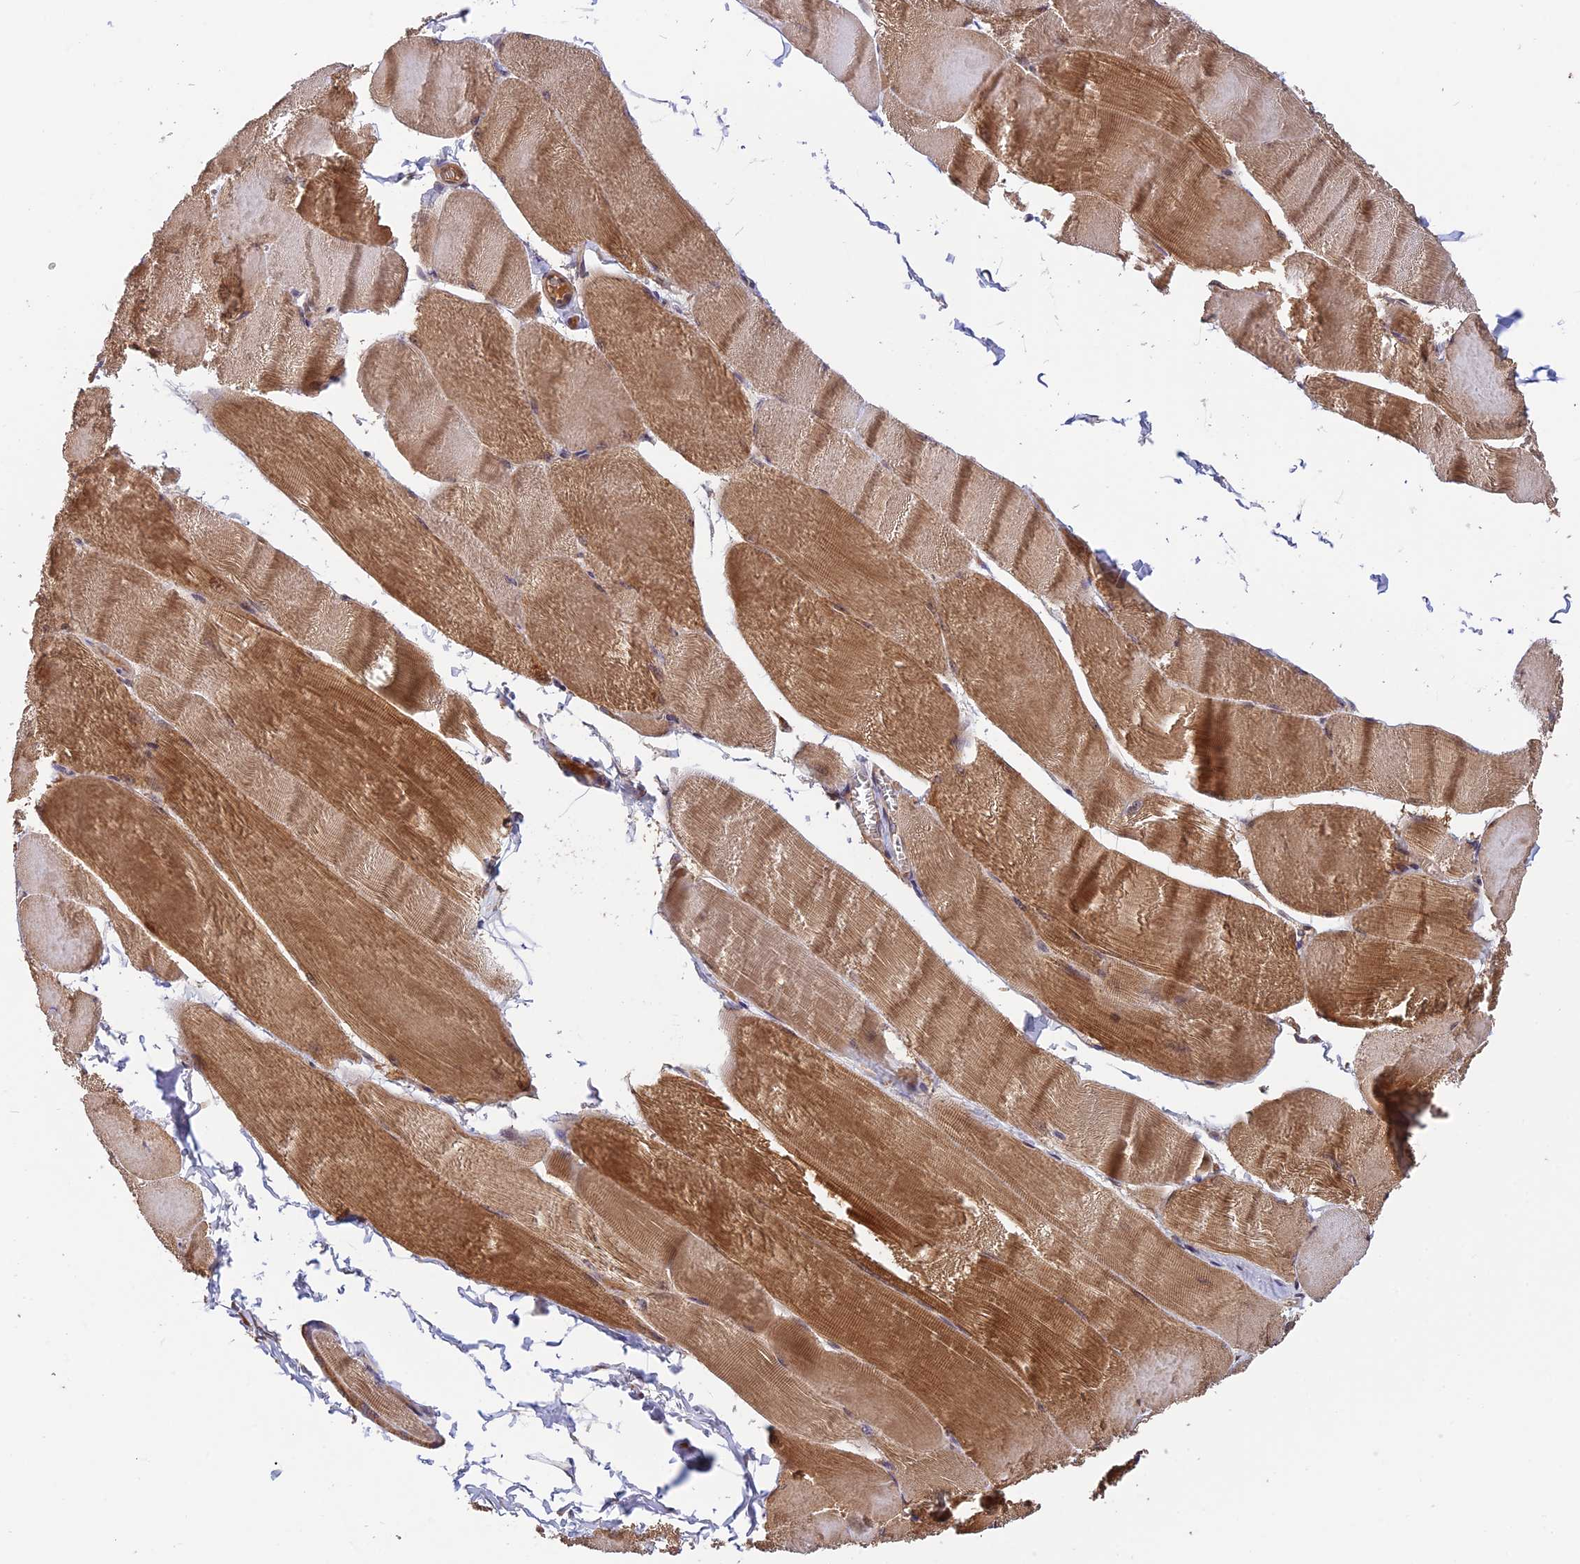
{"staining": {"intensity": "moderate", "quantity": "25%-75%", "location": "cytoplasmic/membranous"}, "tissue": "skeletal muscle", "cell_type": "Myocytes", "image_type": "normal", "snomed": [{"axis": "morphology", "description": "Normal tissue, NOS"}, {"axis": "morphology", "description": "Basal cell carcinoma"}, {"axis": "topography", "description": "Skeletal muscle"}], "caption": "The histopathology image exhibits immunohistochemical staining of benign skeletal muscle. There is moderate cytoplasmic/membranous expression is appreciated in about 25%-75% of myocytes.", "gene": "MNS1", "patient": {"sex": "female", "age": 64}}